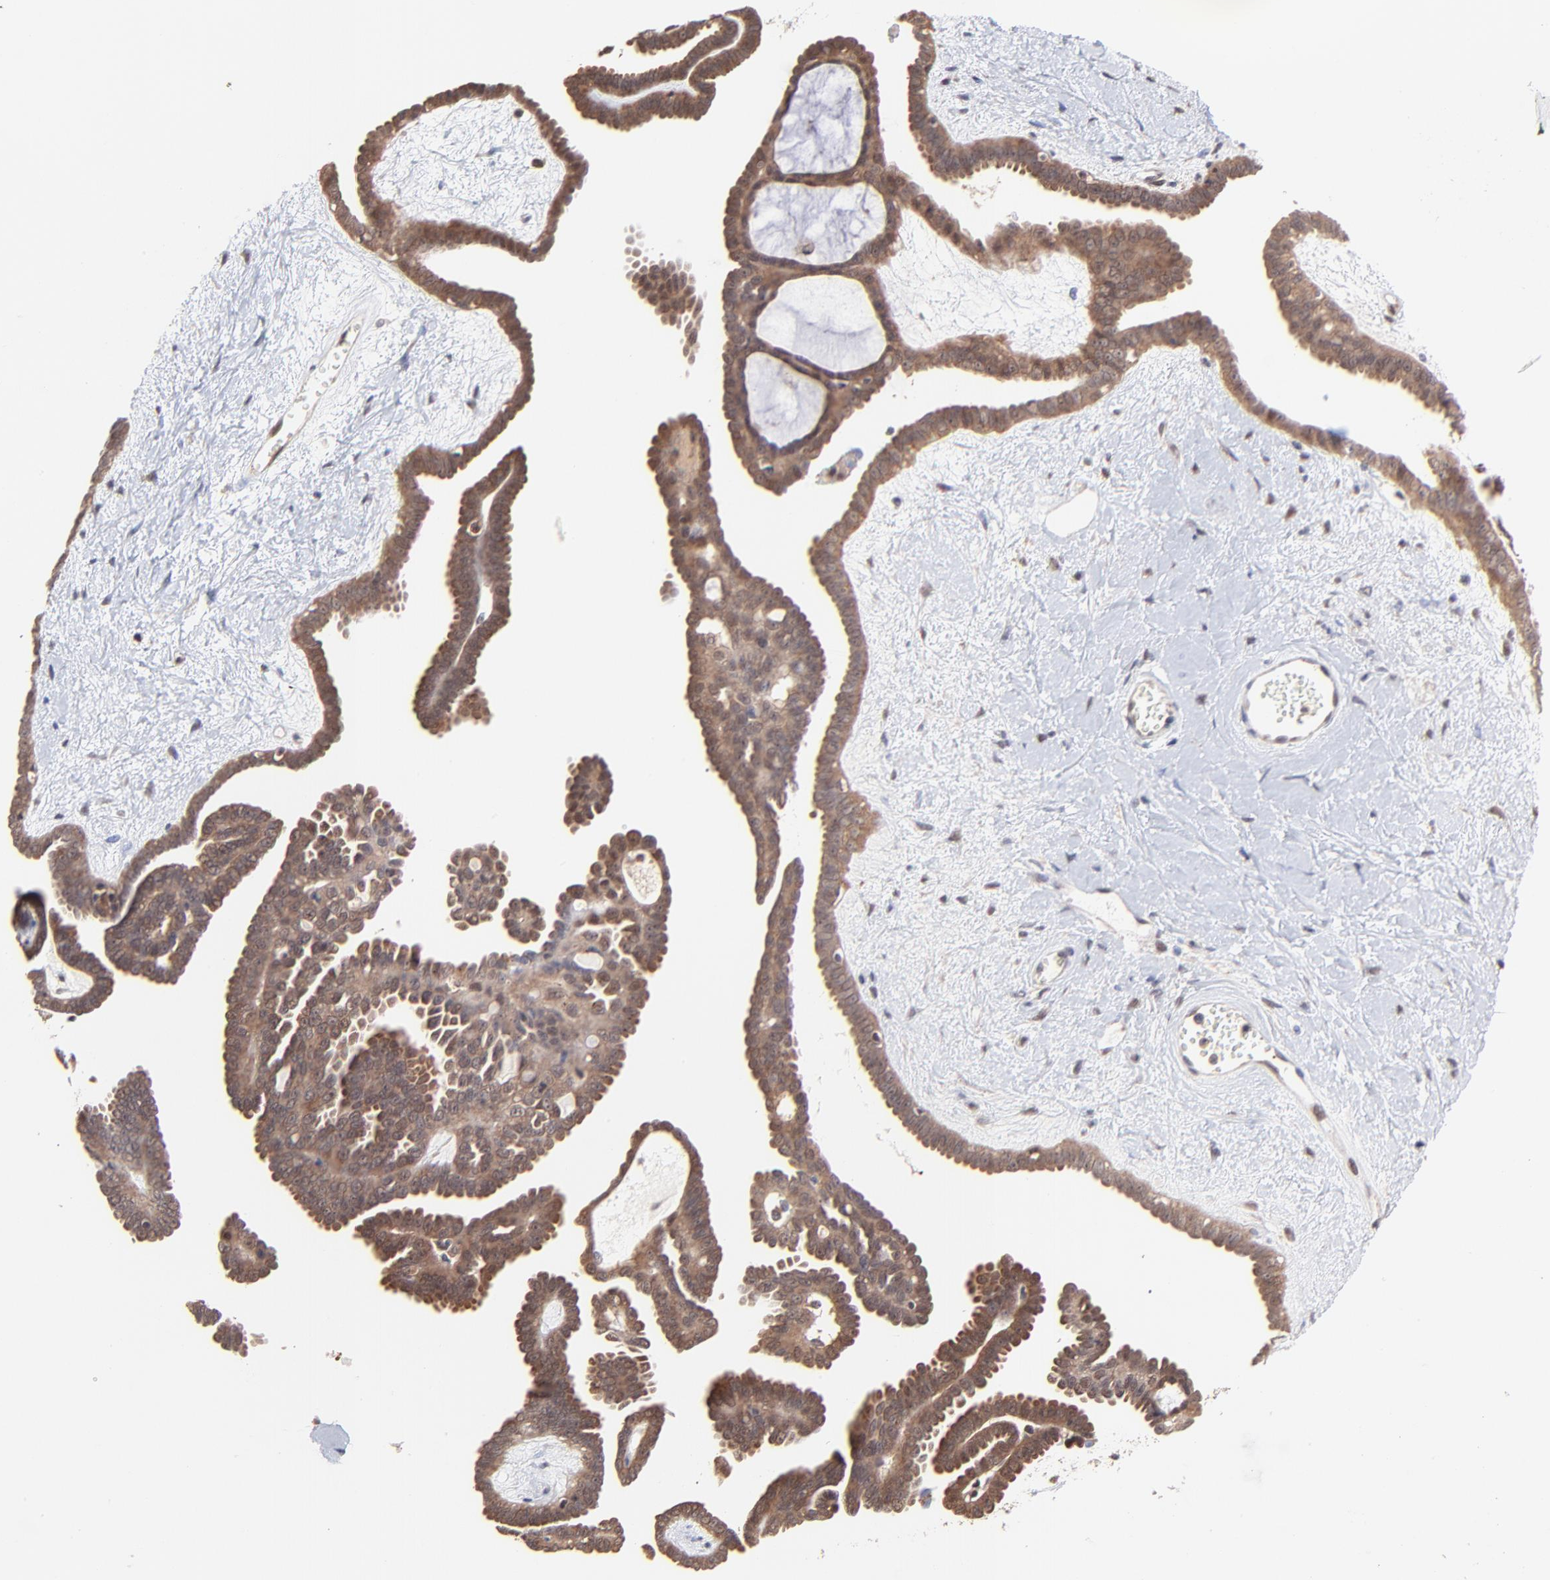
{"staining": {"intensity": "moderate", "quantity": "25%-75%", "location": "cytoplasmic/membranous"}, "tissue": "ovarian cancer", "cell_type": "Tumor cells", "image_type": "cancer", "snomed": [{"axis": "morphology", "description": "Cystadenocarcinoma, serous, NOS"}, {"axis": "topography", "description": "Ovary"}], "caption": "Moderate cytoplasmic/membranous protein positivity is seen in approximately 25%-75% of tumor cells in serous cystadenocarcinoma (ovarian). Nuclei are stained in blue.", "gene": "PSMA6", "patient": {"sex": "female", "age": 71}}